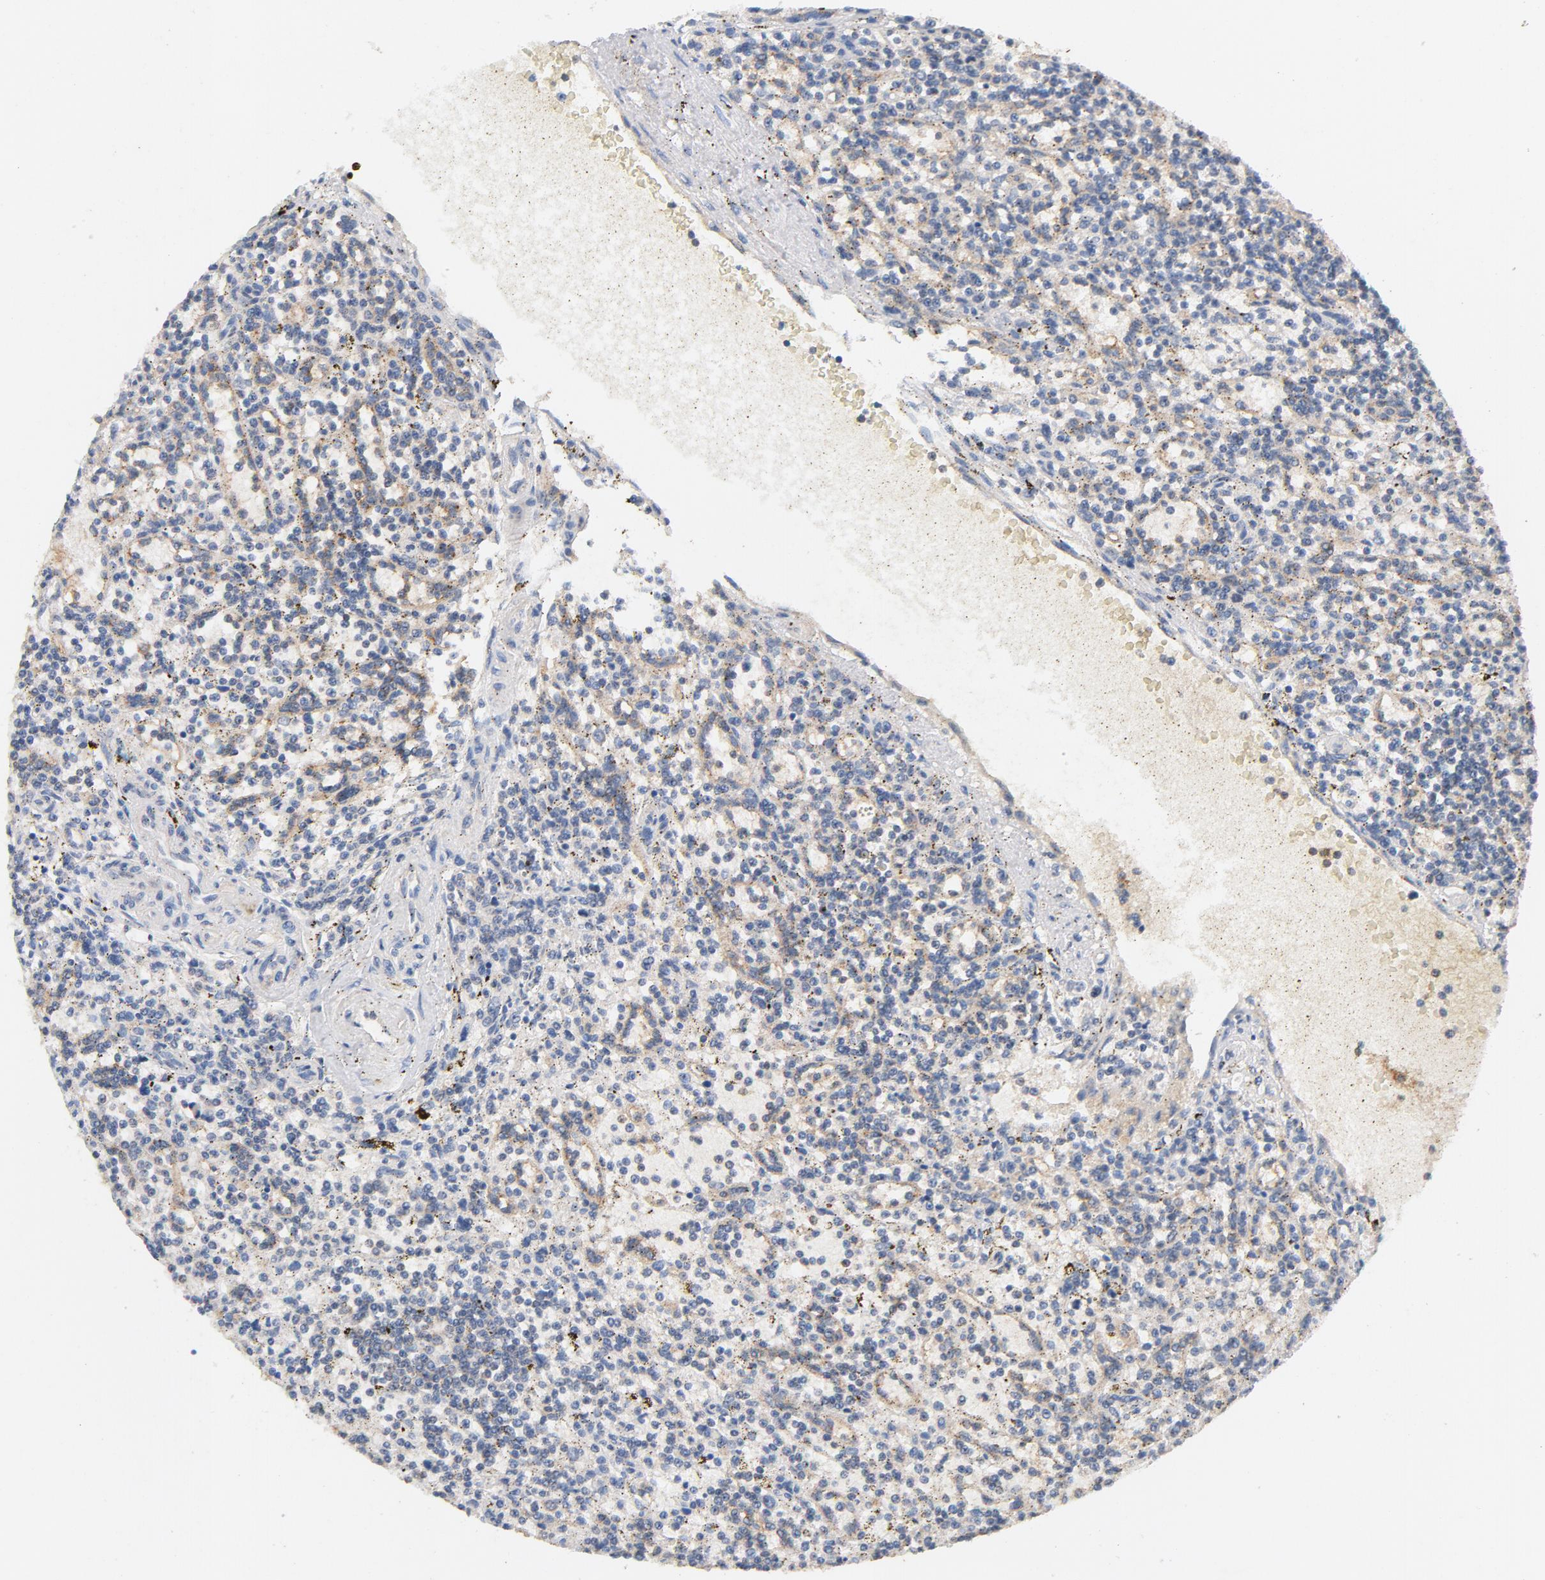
{"staining": {"intensity": "weak", "quantity": "<25%", "location": "cytoplasmic/membranous"}, "tissue": "lymphoma", "cell_type": "Tumor cells", "image_type": "cancer", "snomed": [{"axis": "morphology", "description": "Malignant lymphoma, non-Hodgkin's type, Low grade"}, {"axis": "topography", "description": "Spleen"}], "caption": "Immunohistochemistry (IHC) micrograph of human lymphoma stained for a protein (brown), which shows no staining in tumor cells.", "gene": "DDX6", "patient": {"sex": "male", "age": 73}}